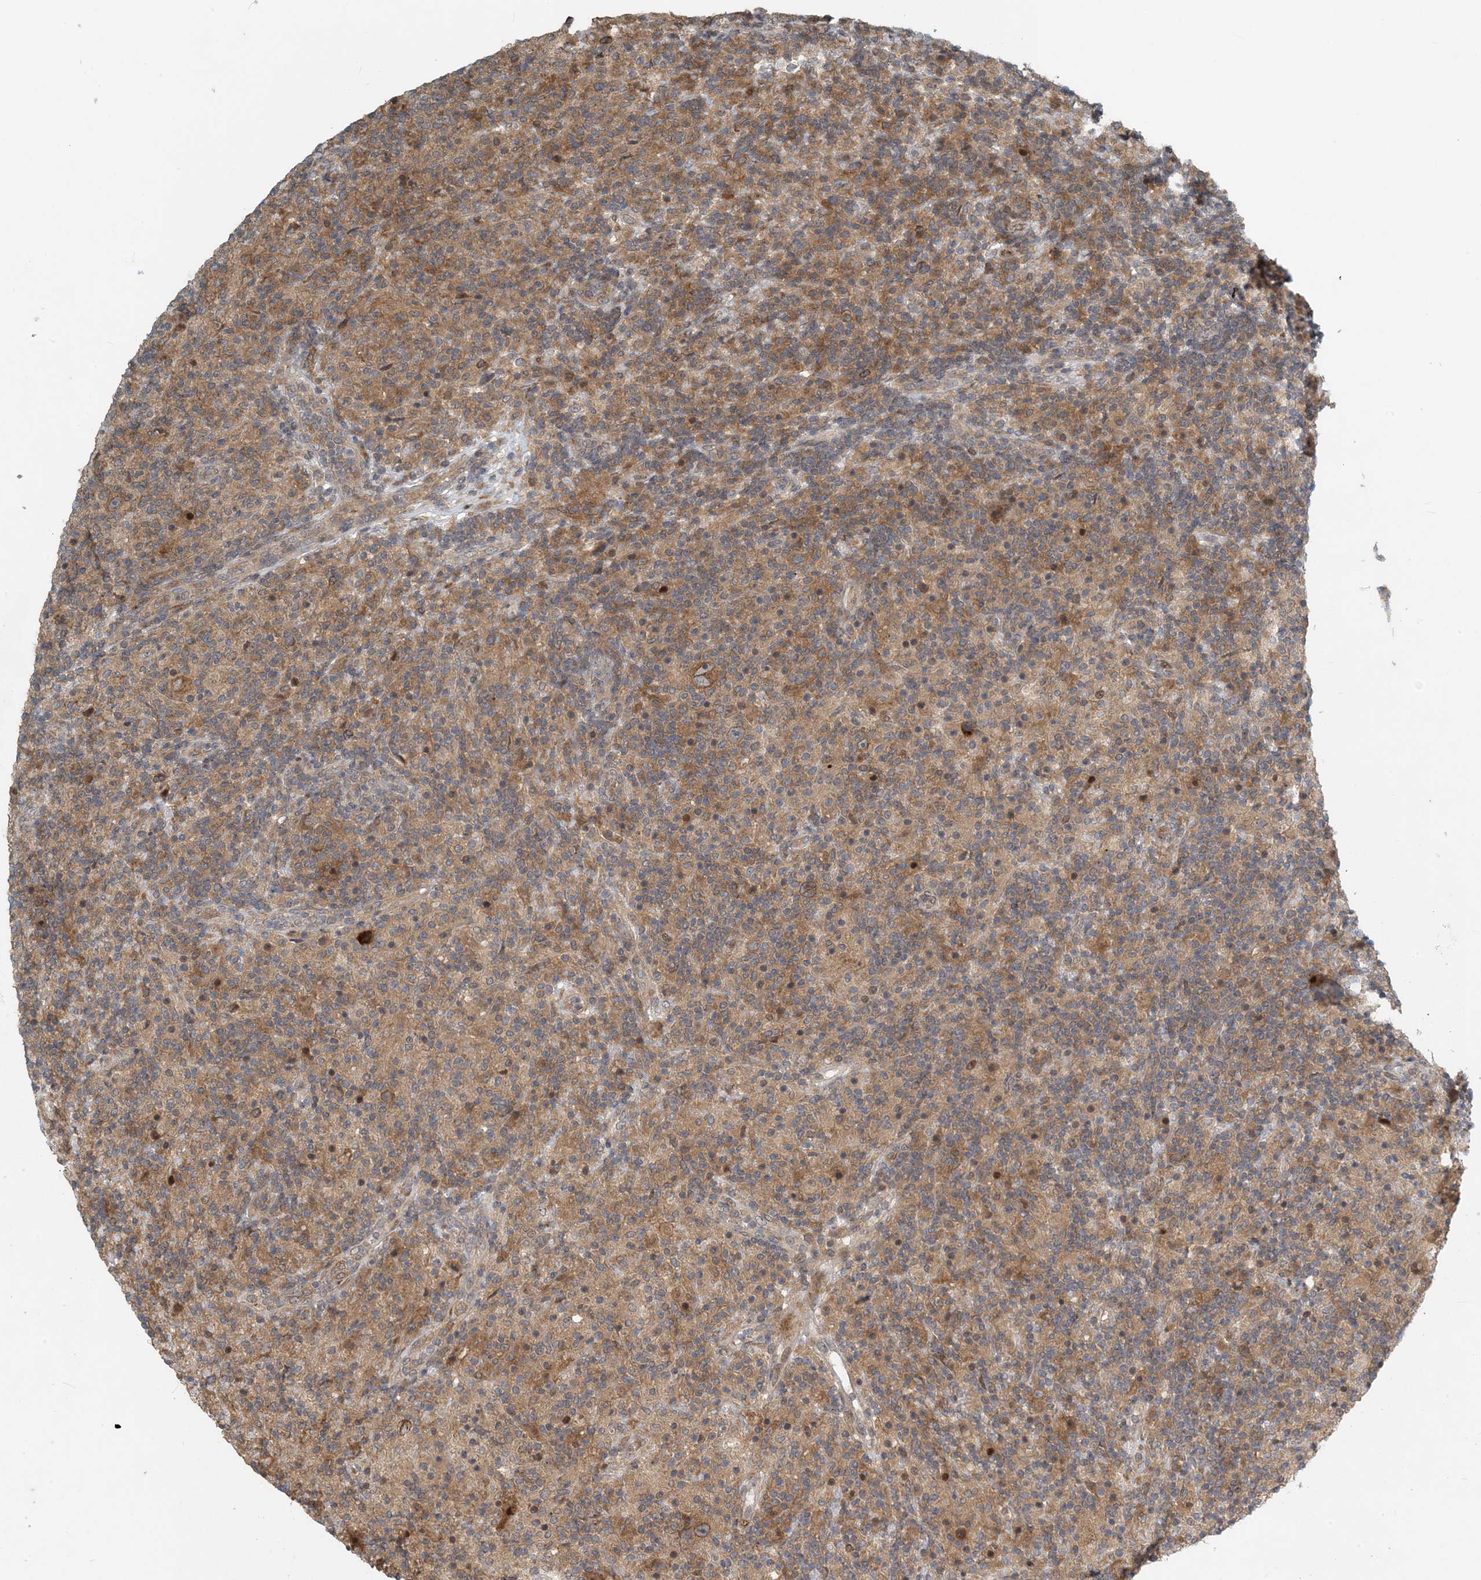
{"staining": {"intensity": "moderate", "quantity": ">75%", "location": "cytoplasmic/membranous"}, "tissue": "lymphoma", "cell_type": "Tumor cells", "image_type": "cancer", "snomed": [{"axis": "morphology", "description": "Hodgkin's disease, NOS"}, {"axis": "topography", "description": "Lymph node"}], "caption": "Brown immunohistochemical staining in human lymphoma shows moderate cytoplasmic/membranous positivity in approximately >75% of tumor cells. (Brightfield microscopy of DAB IHC at high magnification).", "gene": "ZBTB3", "patient": {"sex": "male", "age": 70}}